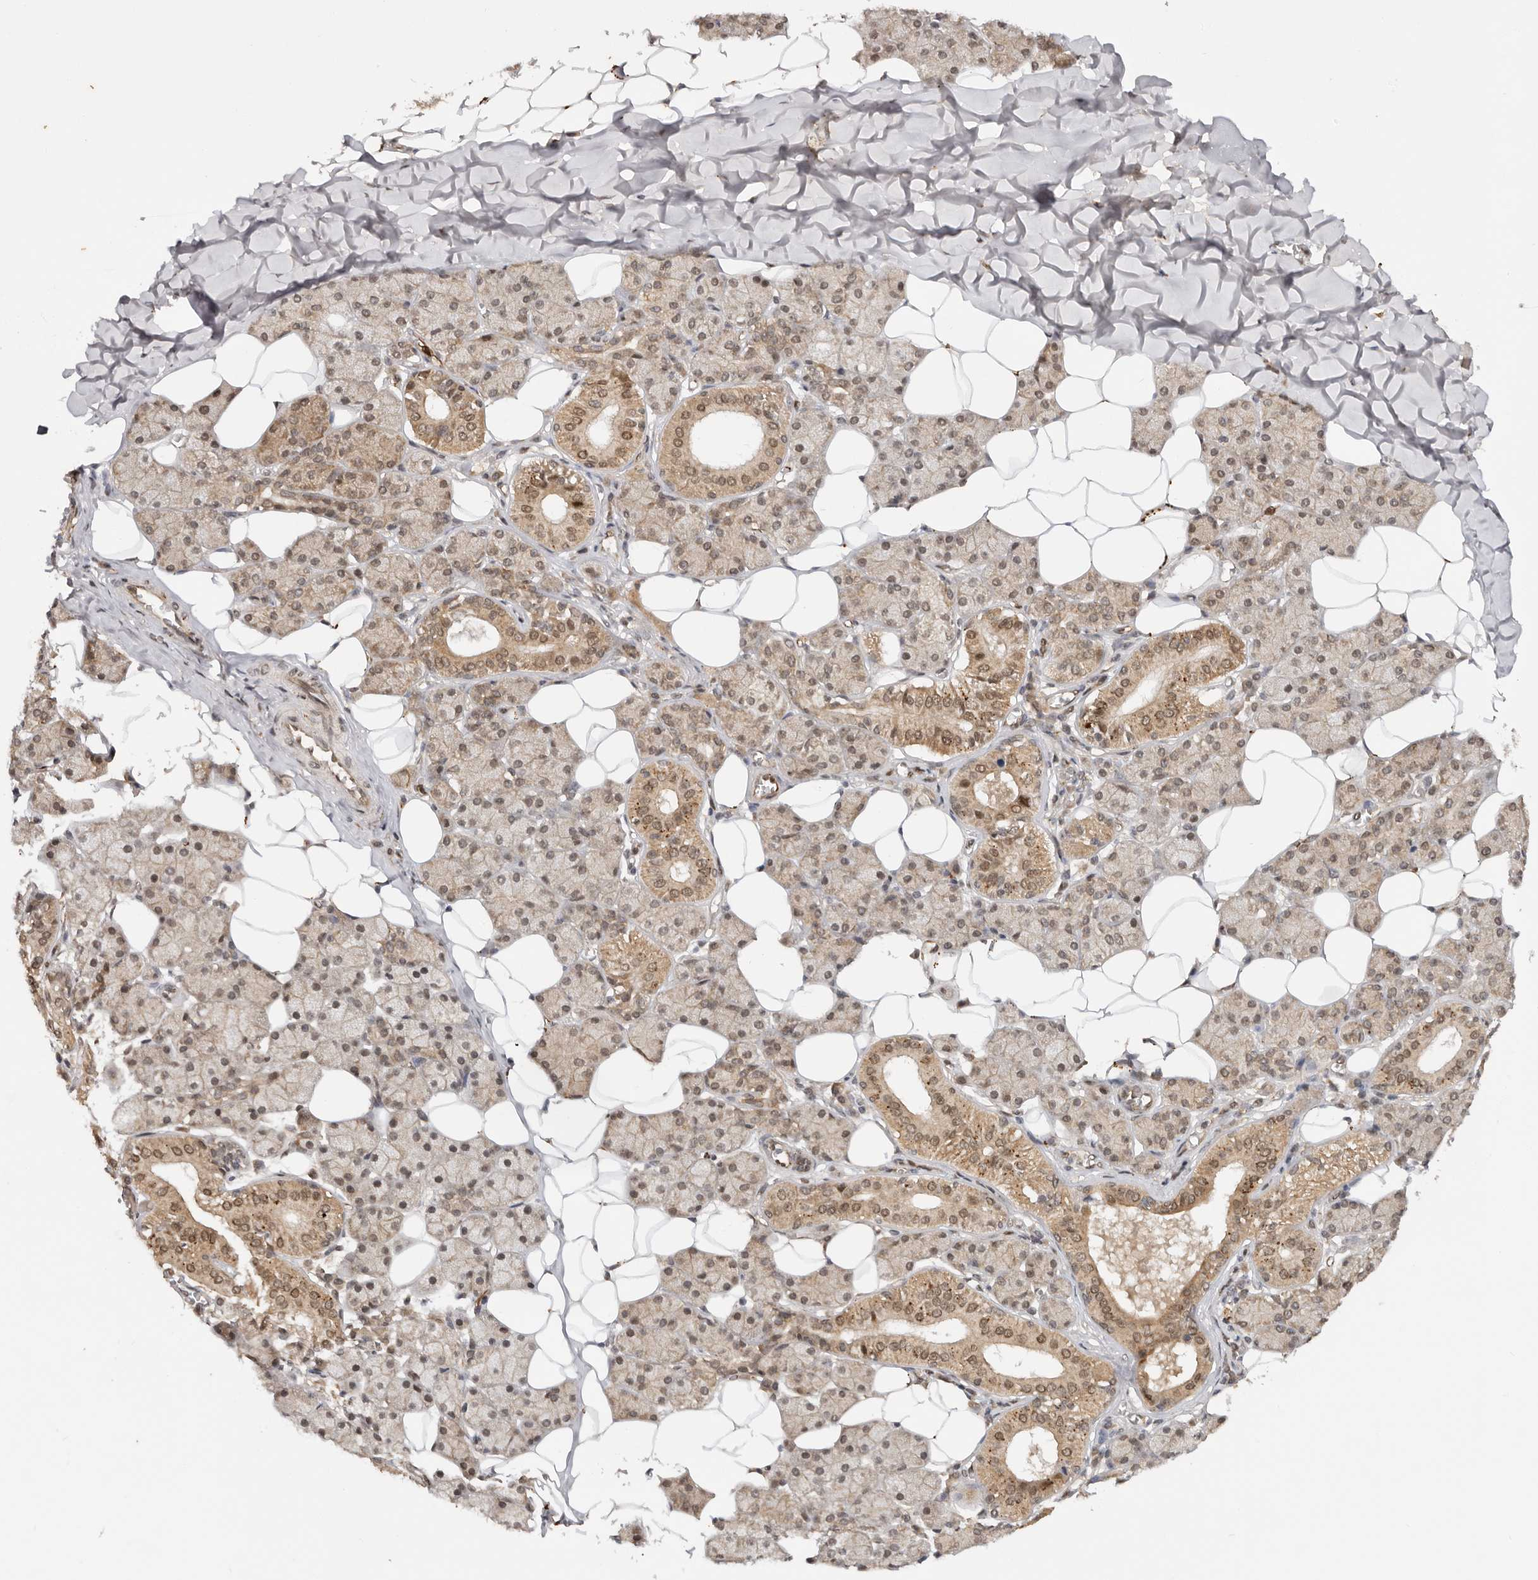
{"staining": {"intensity": "moderate", "quantity": "25%-75%", "location": "cytoplasmic/membranous,nuclear"}, "tissue": "salivary gland", "cell_type": "Glandular cells", "image_type": "normal", "snomed": [{"axis": "morphology", "description": "Normal tissue, NOS"}, {"axis": "topography", "description": "Salivary gland"}], "caption": "A micrograph showing moderate cytoplasmic/membranous,nuclear positivity in approximately 25%-75% of glandular cells in unremarkable salivary gland, as visualized by brown immunohistochemical staining.", "gene": "TARS2", "patient": {"sex": "female", "age": 33}}